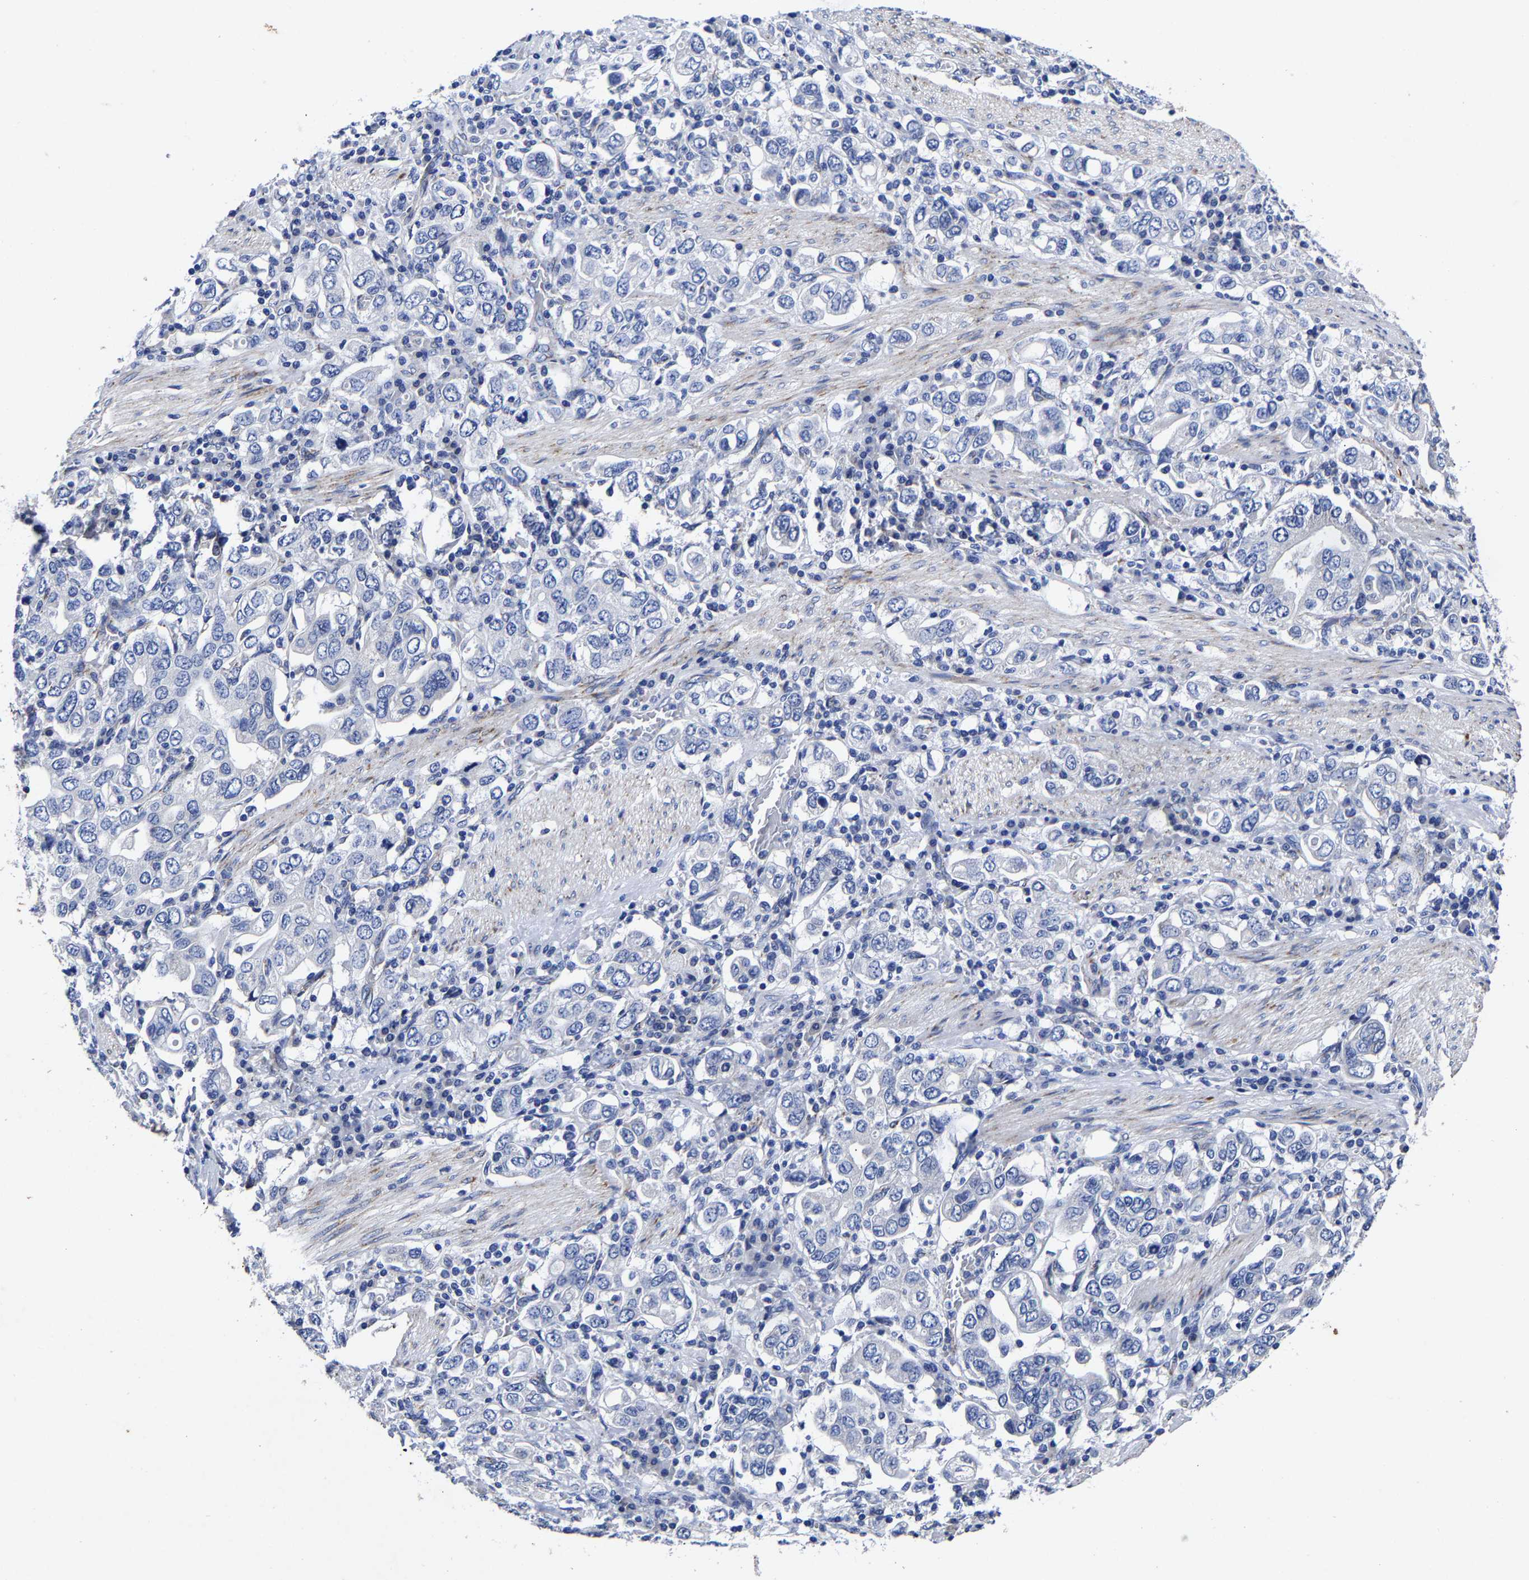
{"staining": {"intensity": "negative", "quantity": "none", "location": "none"}, "tissue": "stomach cancer", "cell_type": "Tumor cells", "image_type": "cancer", "snomed": [{"axis": "morphology", "description": "Adenocarcinoma, NOS"}, {"axis": "topography", "description": "Stomach, upper"}], "caption": "An immunohistochemistry histopathology image of adenocarcinoma (stomach) is shown. There is no staining in tumor cells of adenocarcinoma (stomach). (DAB (3,3'-diaminobenzidine) immunohistochemistry visualized using brightfield microscopy, high magnification).", "gene": "AASS", "patient": {"sex": "male", "age": 62}}